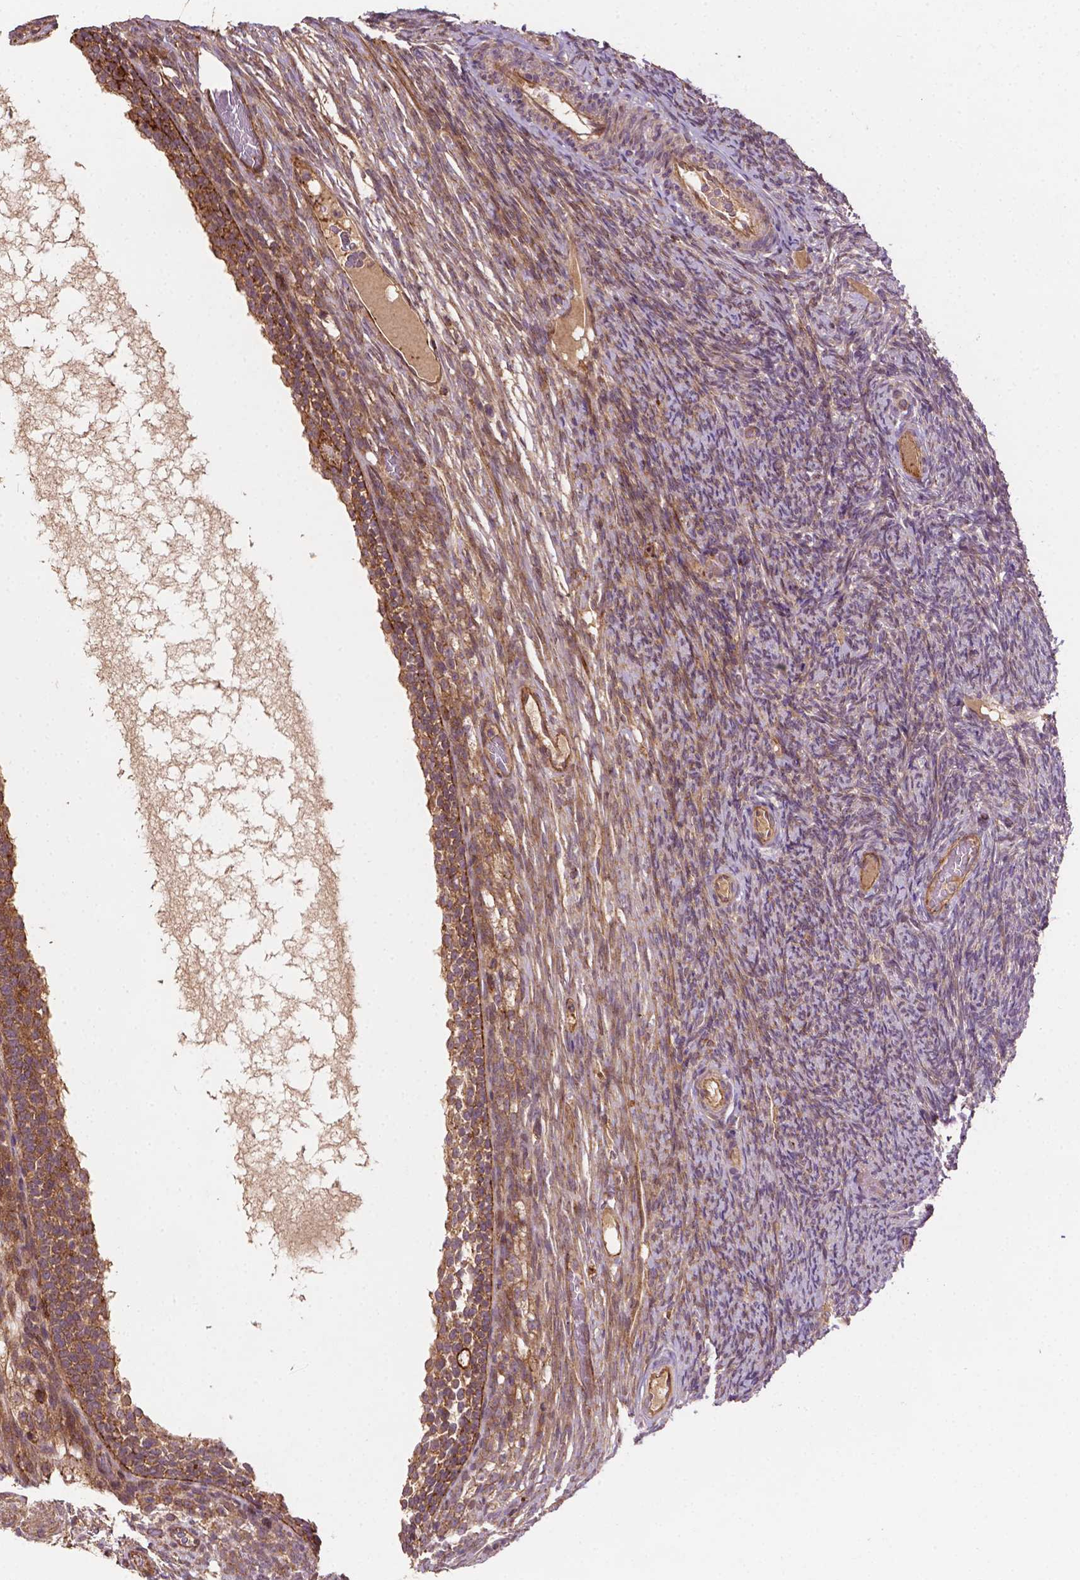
{"staining": {"intensity": "moderate", "quantity": "<25%", "location": "cytoplasmic/membranous"}, "tissue": "ovary", "cell_type": "Ovarian stroma cells", "image_type": "normal", "snomed": [{"axis": "morphology", "description": "Normal tissue, NOS"}, {"axis": "topography", "description": "Ovary"}], "caption": "A brown stain highlights moderate cytoplasmic/membranous expression of a protein in ovarian stroma cells of unremarkable human ovary.", "gene": "ZMYND19", "patient": {"sex": "female", "age": 34}}